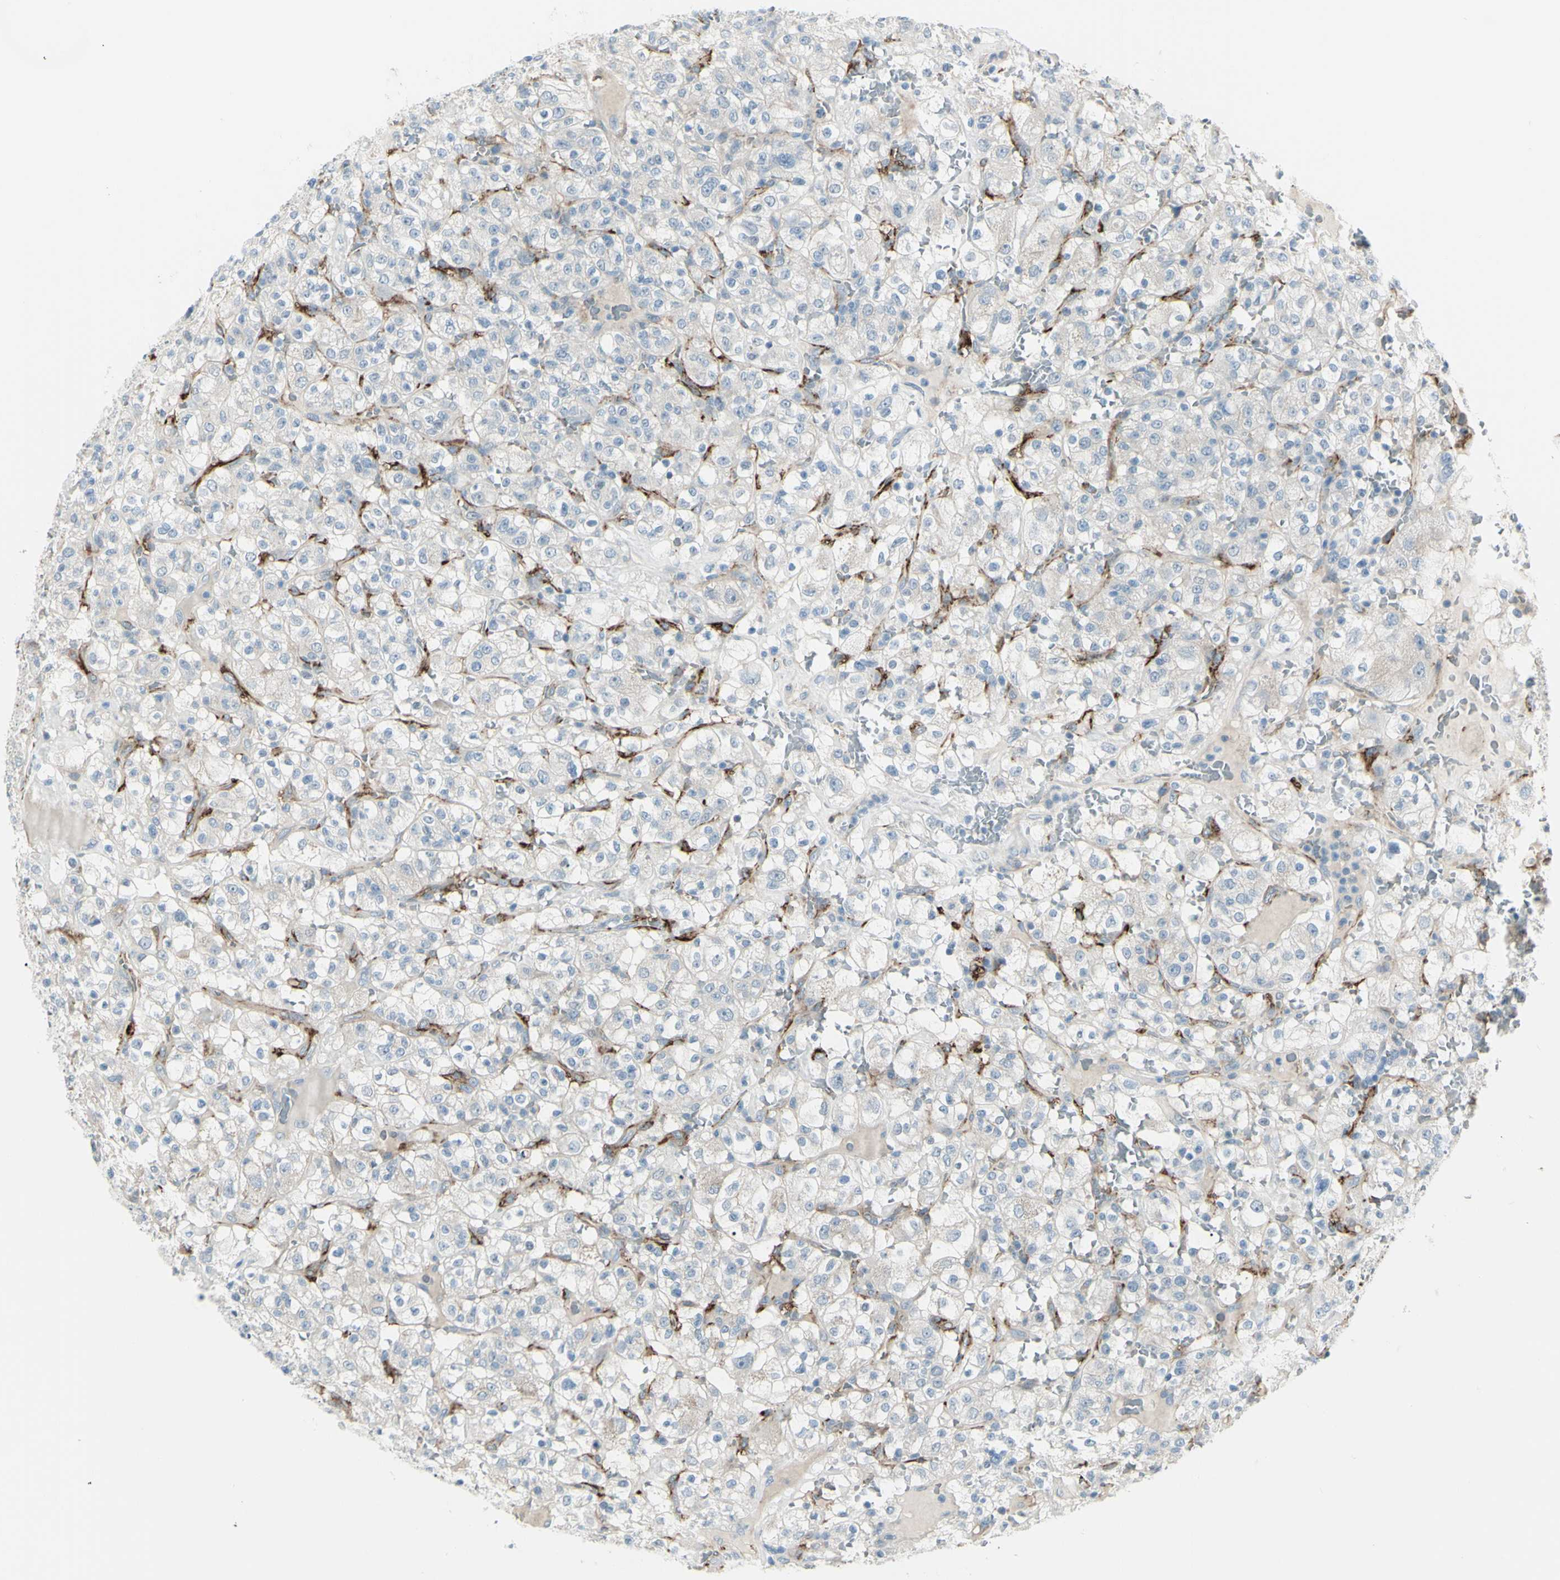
{"staining": {"intensity": "negative", "quantity": "none", "location": "none"}, "tissue": "renal cancer", "cell_type": "Tumor cells", "image_type": "cancer", "snomed": [{"axis": "morphology", "description": "Normal tissue, NOS"}, {"axis": "morphology", "description": "Adenocarcinoma, NOS"}, {"axis": "topography", "description": "Kidney"}], "caption": "Immunohistochemistry (IHC) of human renal cancer (adenocarcinoma) demonstrates no expression in tumor cells. (Brightfield microscopy of DAB (3,3'-diaminobenzidine) IHC at high magnification).", "gene": "GPR34", "patient": {"sex": "female", "age": 72}}